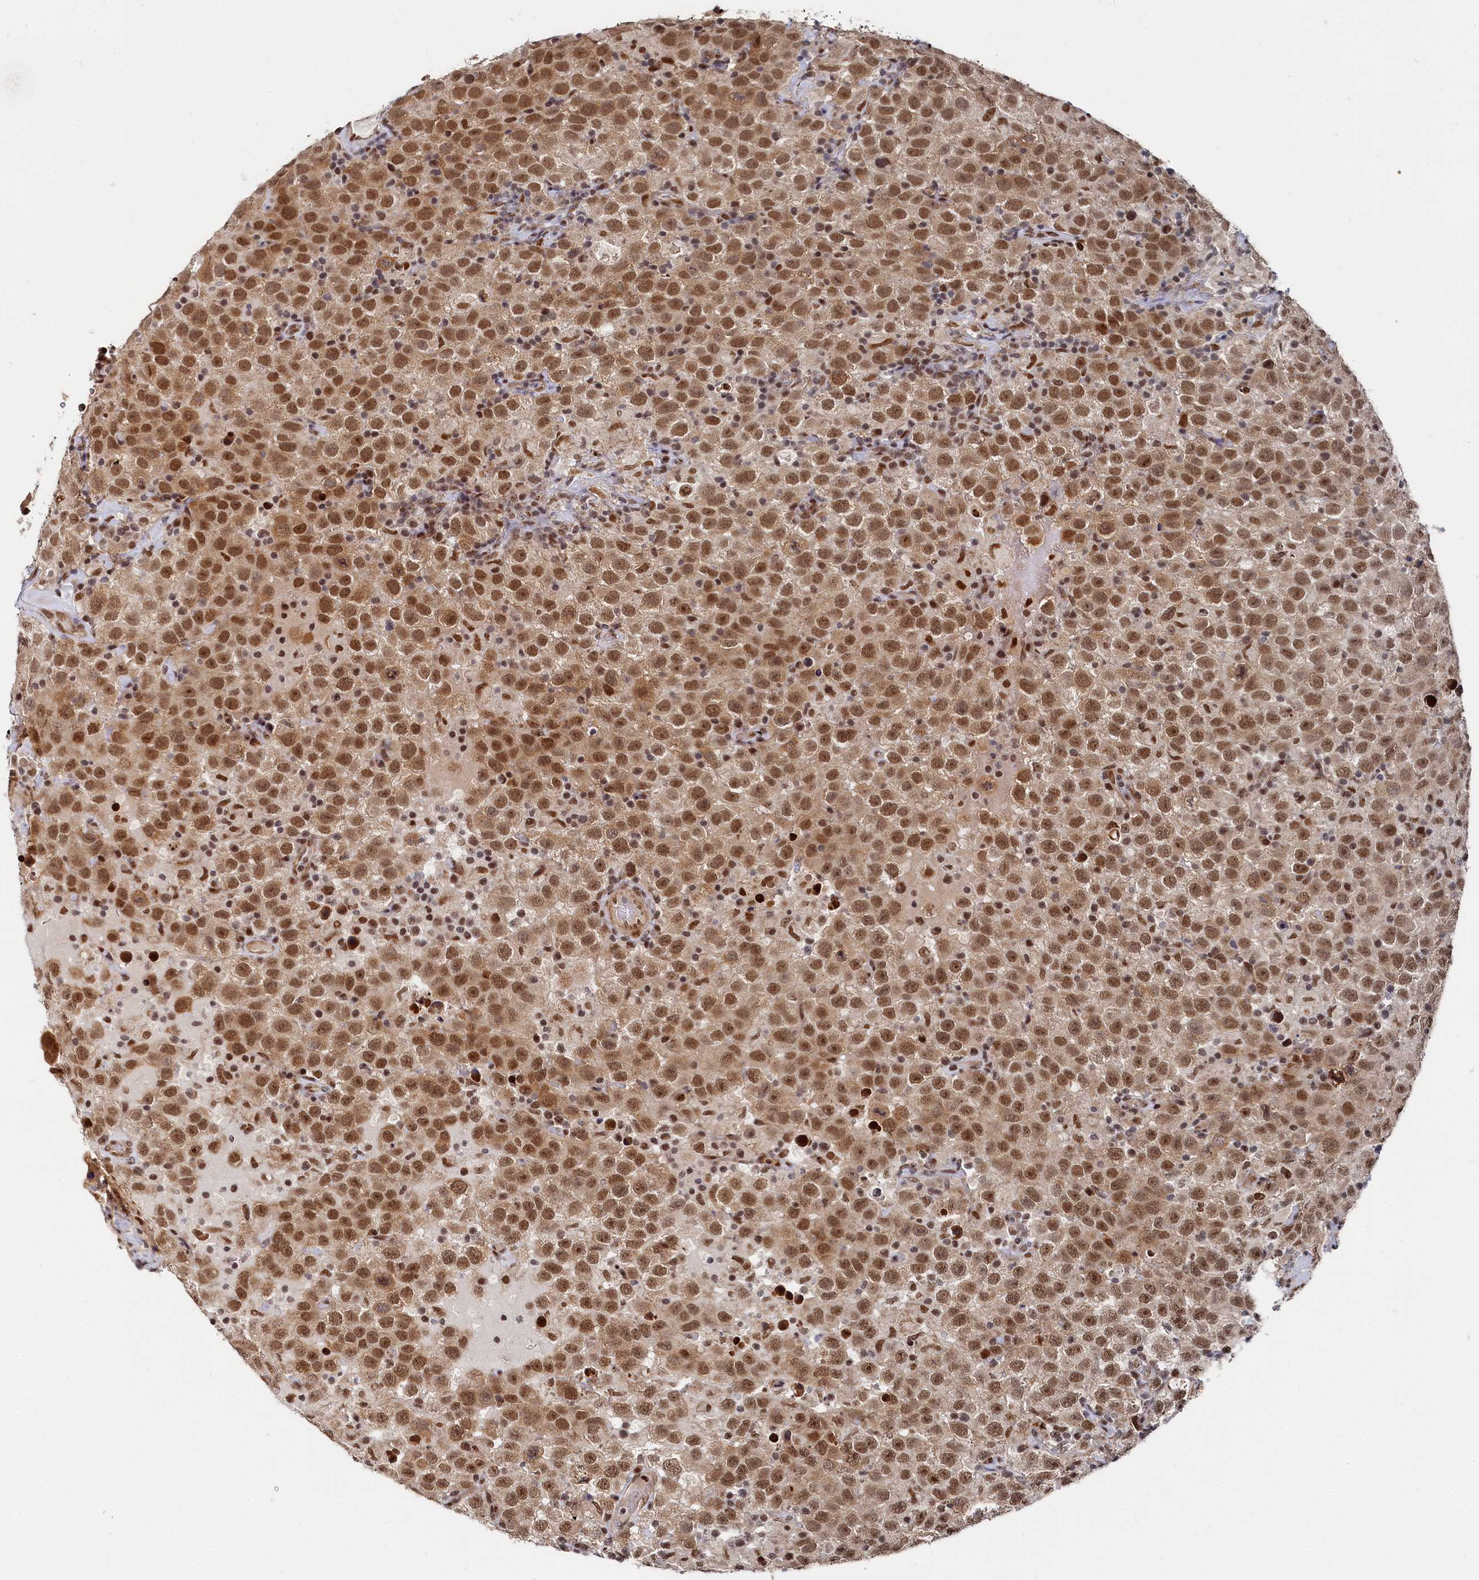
{"staining": {"intensity": "moderate", "quantity": ">75%", "location": "nuclear"}, "tissue": "testis cancer", "cell_type": "Tumor cells", "image_type": "cancer", "snomed": [{"axis": "morphology", "description": "Seminoma, NOS"}, {"axis": "topography", "description": "Testis"}], "caption": "Brown immunohistochemical staining in human testis cancer displays moderate nuclear positivity in about >75% of tumor cells.", "gene": "BUB3", "patient": {"sex": "male", "age": 41}}